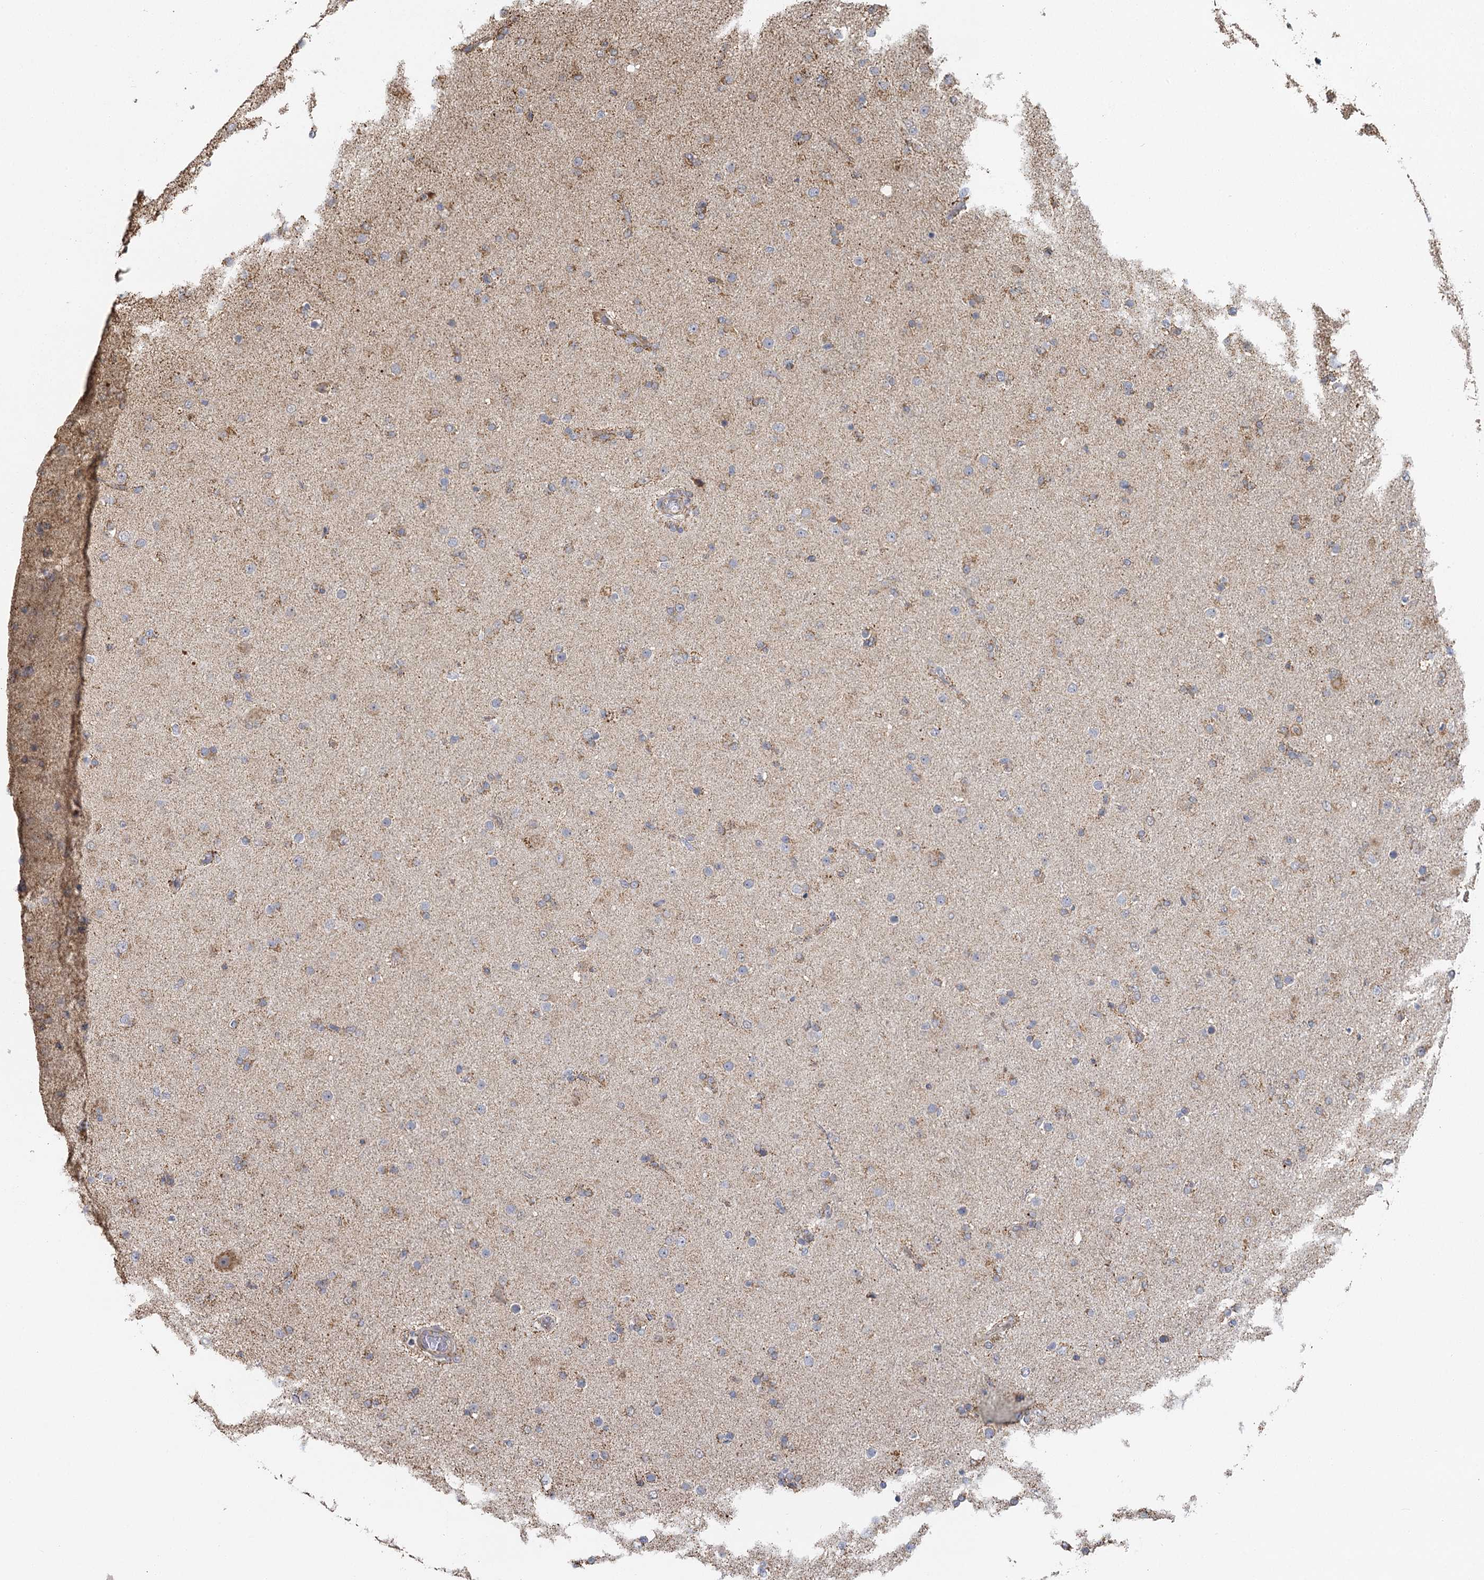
{"staining": {"intensity": "moderate", "quantity": "25%-75%", "location": "cytoplasmic/membranous"}, "tissue": "glioma", "cell_type": "Tumor cells", "image_type": "cancer", "snomed": [{"axis": "morphology", "description": "Glioma, malignant, Low grade"}, {"axis": "topography", "description": "Brain"}], "caption": "Tumor cells show moderate cytoplasmic/membranous positivity in approximately 25%-75% of cells in malignant low-grade glioma. (DAB IHC, brown staining for protein, blue staining for nuclei).", "gene": "IL11RA", "patient": {"sex": "male", "age": 65}}